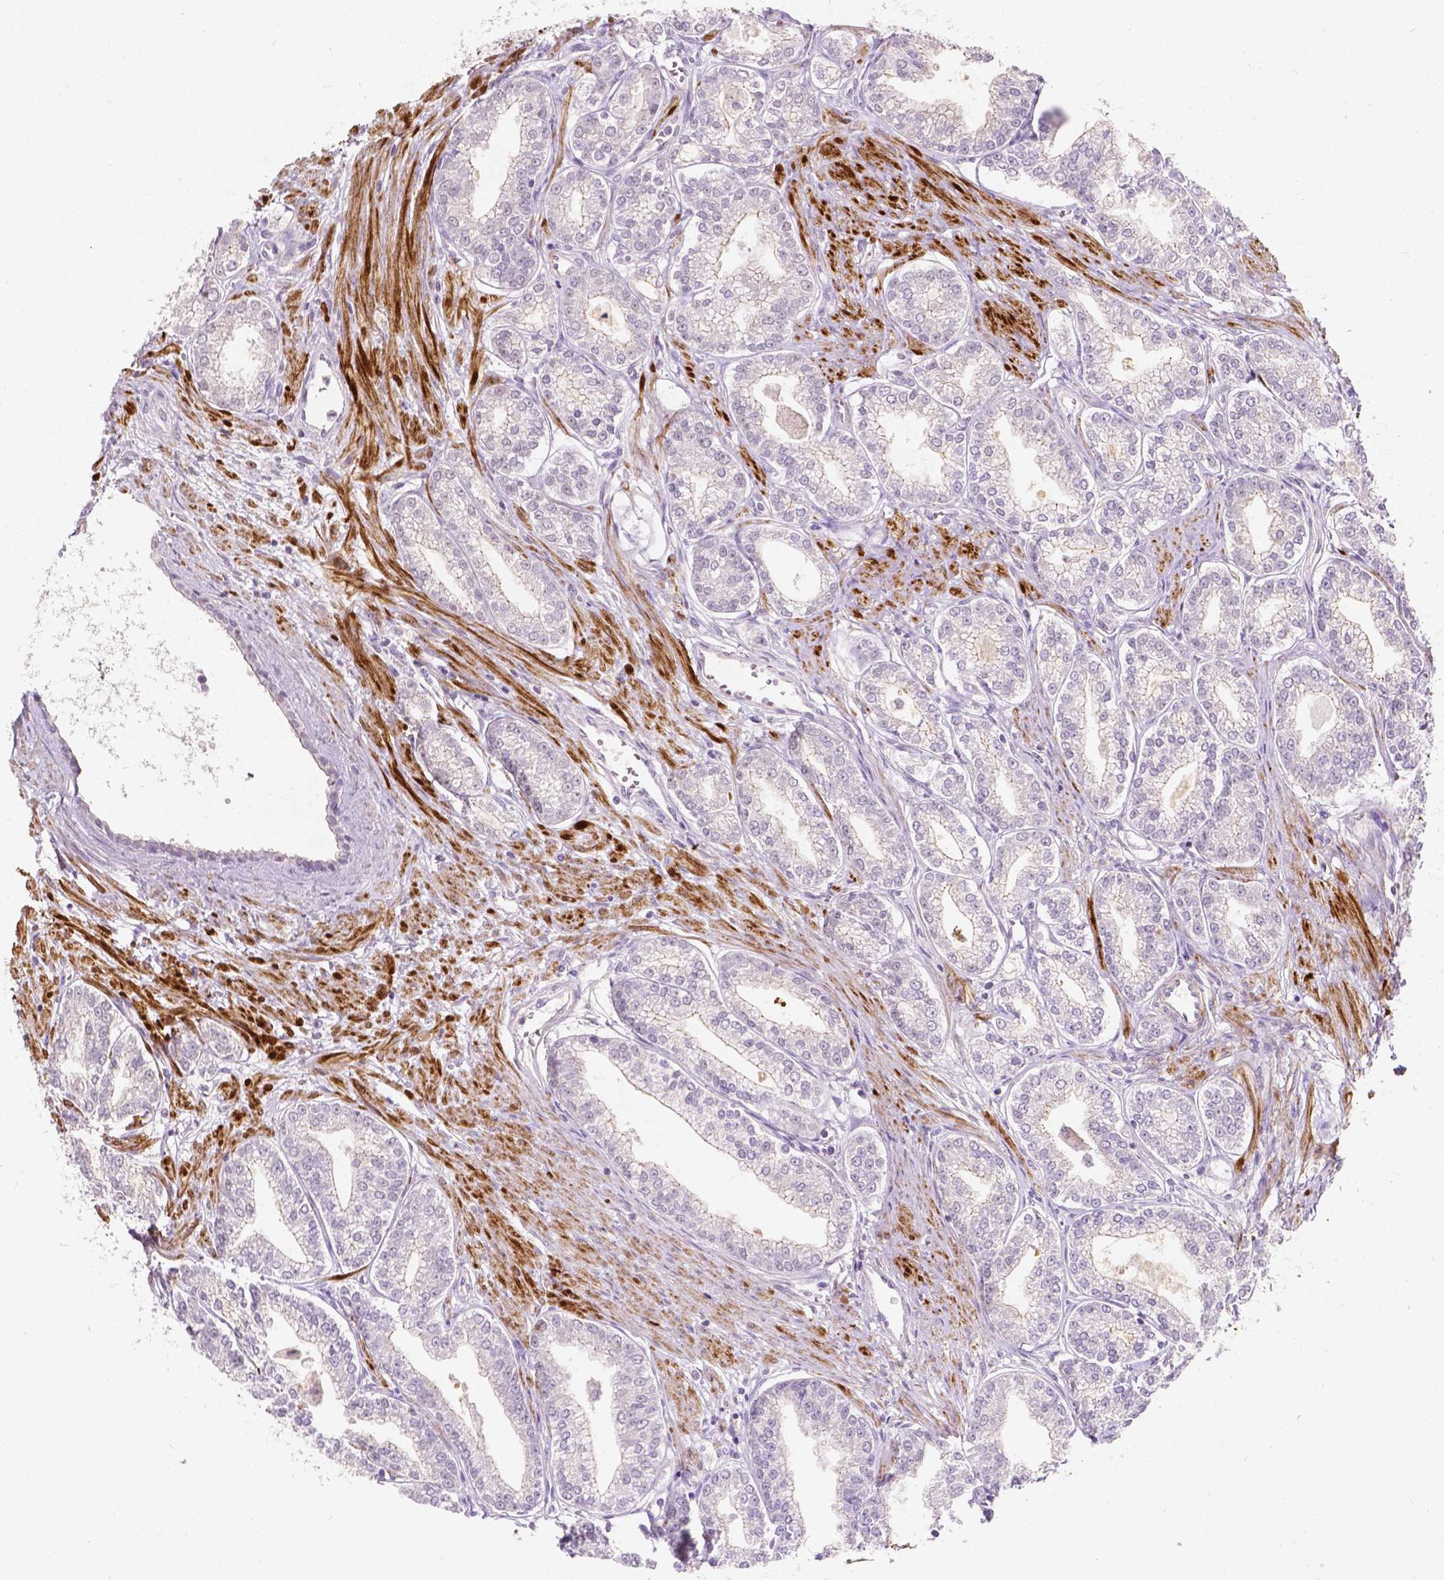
{"staining": {"intensity": "negative", "quantity": "none", "location": "none"}, "tissue": "prostate cancer", "cell_type": "Tumor cells", "image_type": "cancer", "snomed": [{"axis": "morphology", "description": "Adenocarcinoma, NOS"}, {"axis": "topography", "description": "Prostate"}], "caption": "Tumor cells are negative for brown protein staining in prostate cancer (adenocarcinoma).", "gene": "SIRT2", "patient": {"sex": "male", "age": 71}}